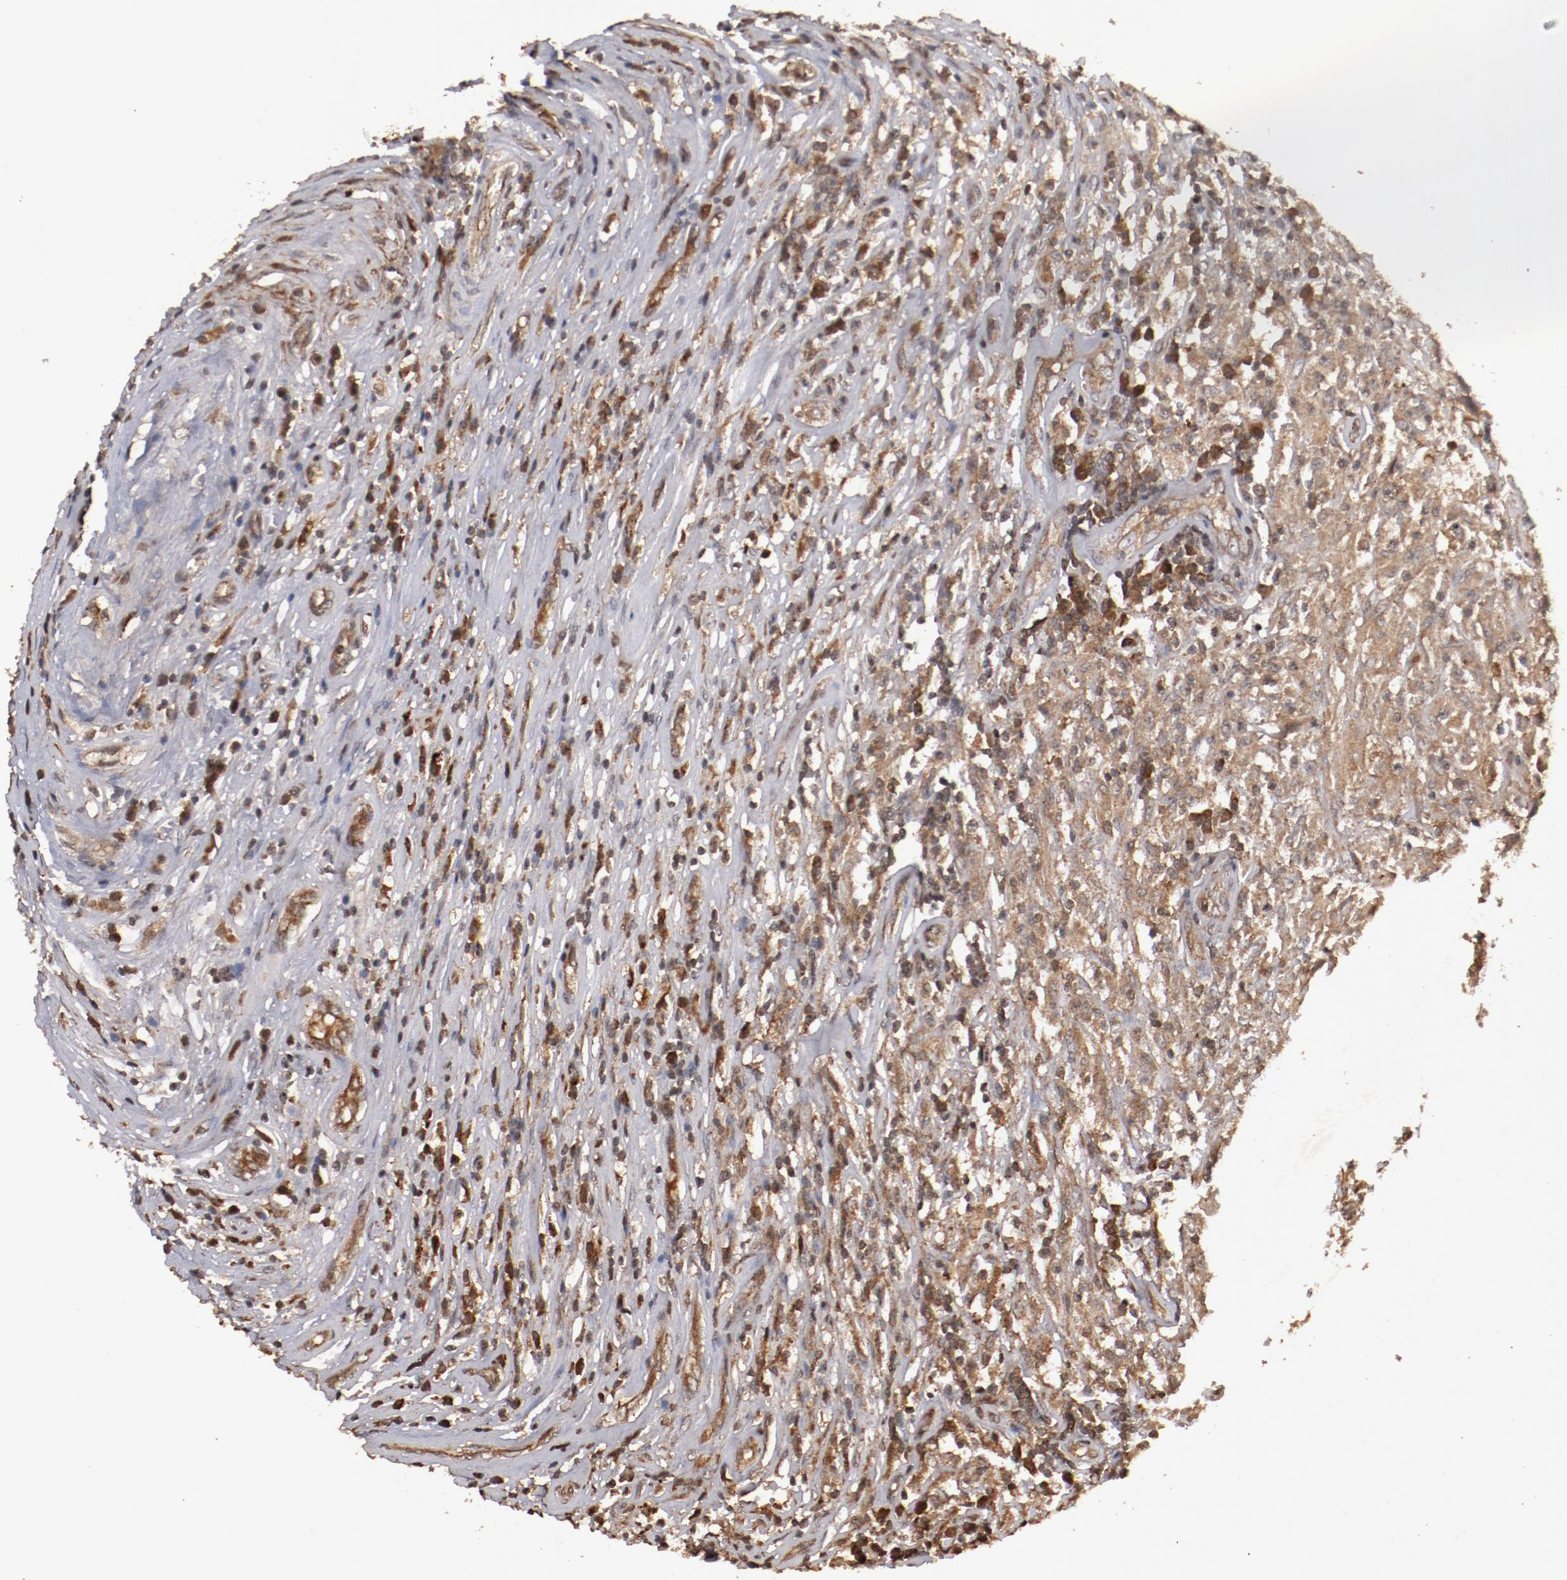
{"staining": {"intensity": "moderate", "quantity": ">75%", "location": "cytoplasmic/membranous"}, "tissue": "testis cancer", "cell_type": "Tumor cells", "image_type": "cancer", "snomed": [{"axis": "morphology", "description": "Seminoma, NOS"}, {"axis": "topography", "description": "Testis"}], "caption": "A brown stain shows moderate cytoplasmic/membranous staining of a protein in human seminoma (testis) tumor cells.", "gene": "TENM1", "patient": {"sex": "male", "age": 34}}